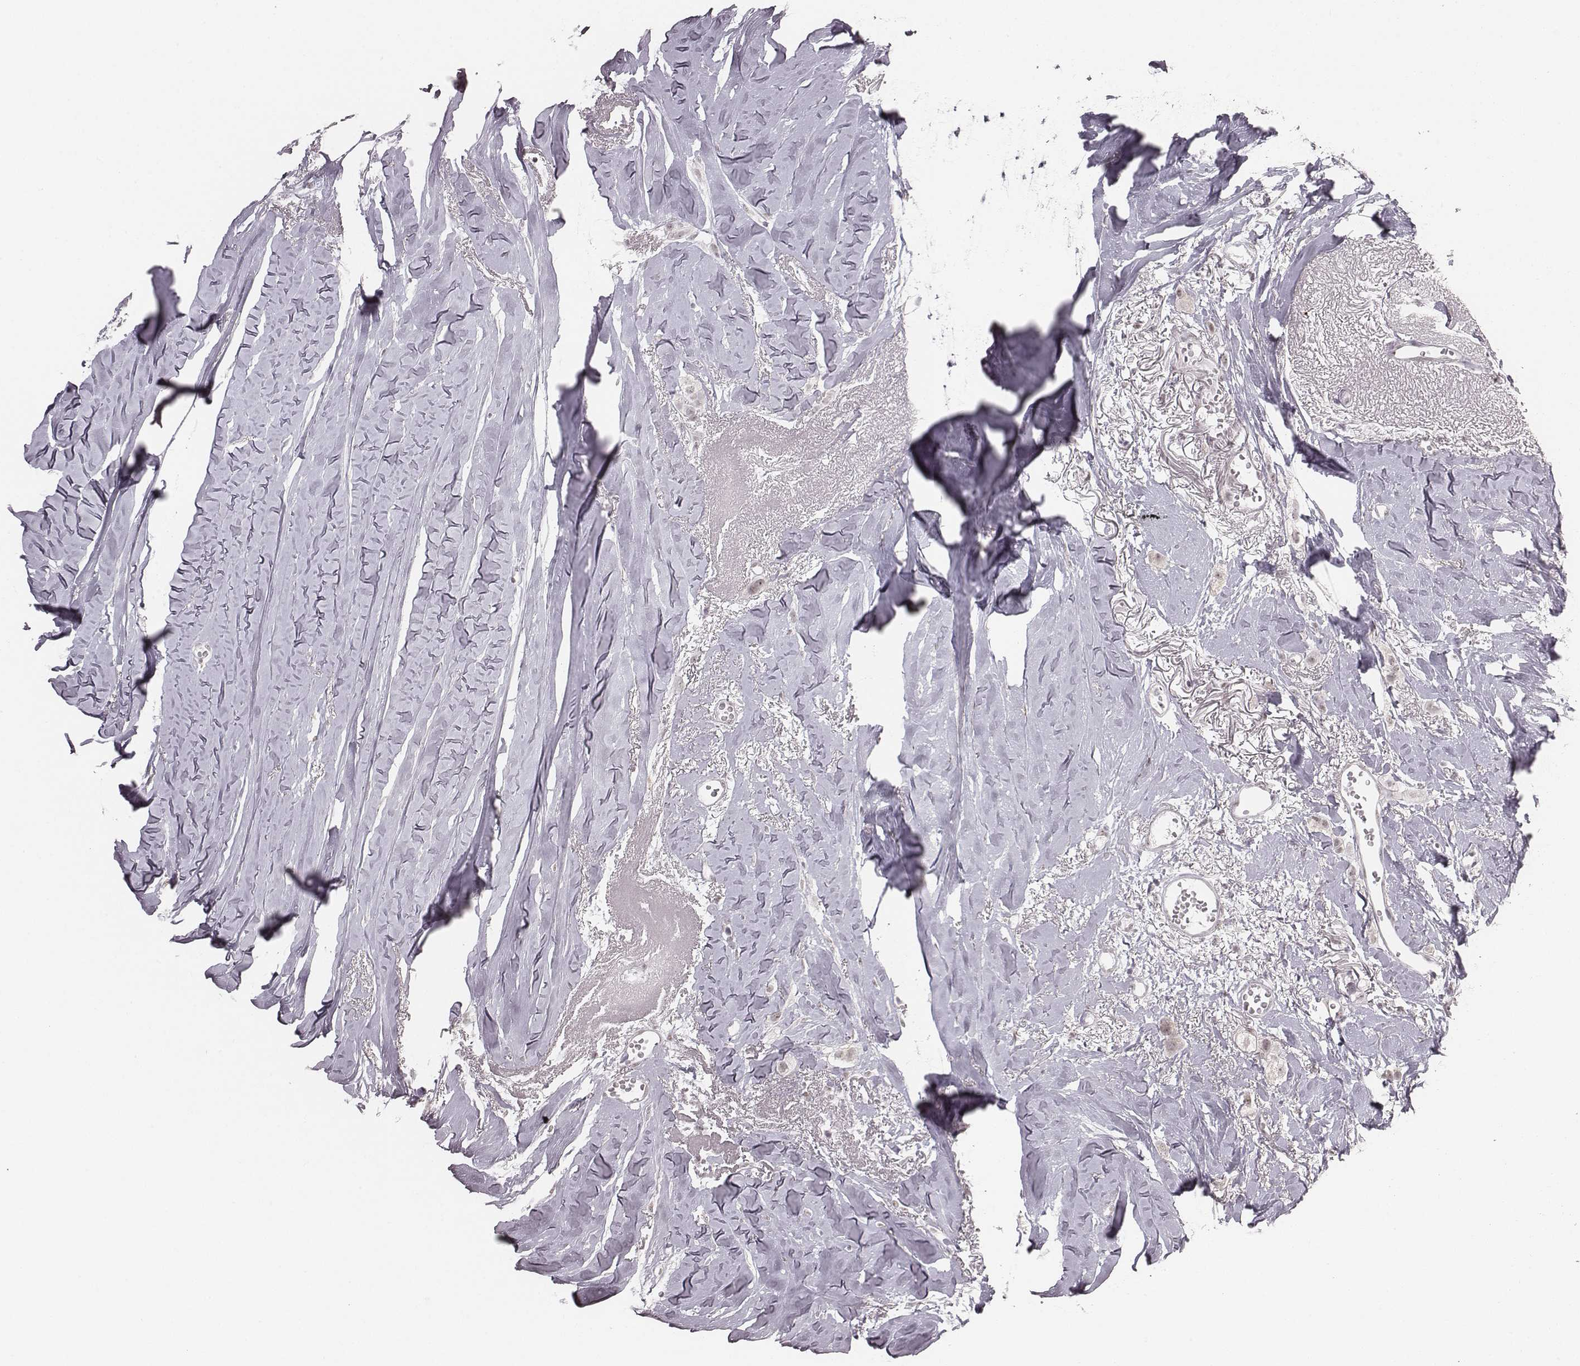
{"staining": {"intensity": "negative", "quantity": "none", "location": "none"}, "tissue": "breast cancer", "cell_type": "Tumor cells", "image_type": "cancer", "snomed": [{"axis": "morphology", "description": "Duct carcinoma"}, {"axis": "topography", "description": "Breast"}], "caption": "Breast cancer stained for a protein using immunohistochemistry (IHC) reveals no positivity tumor cells.", "gene": "RPGRIP1", "patient": {"sex": "female", "age": 85}}